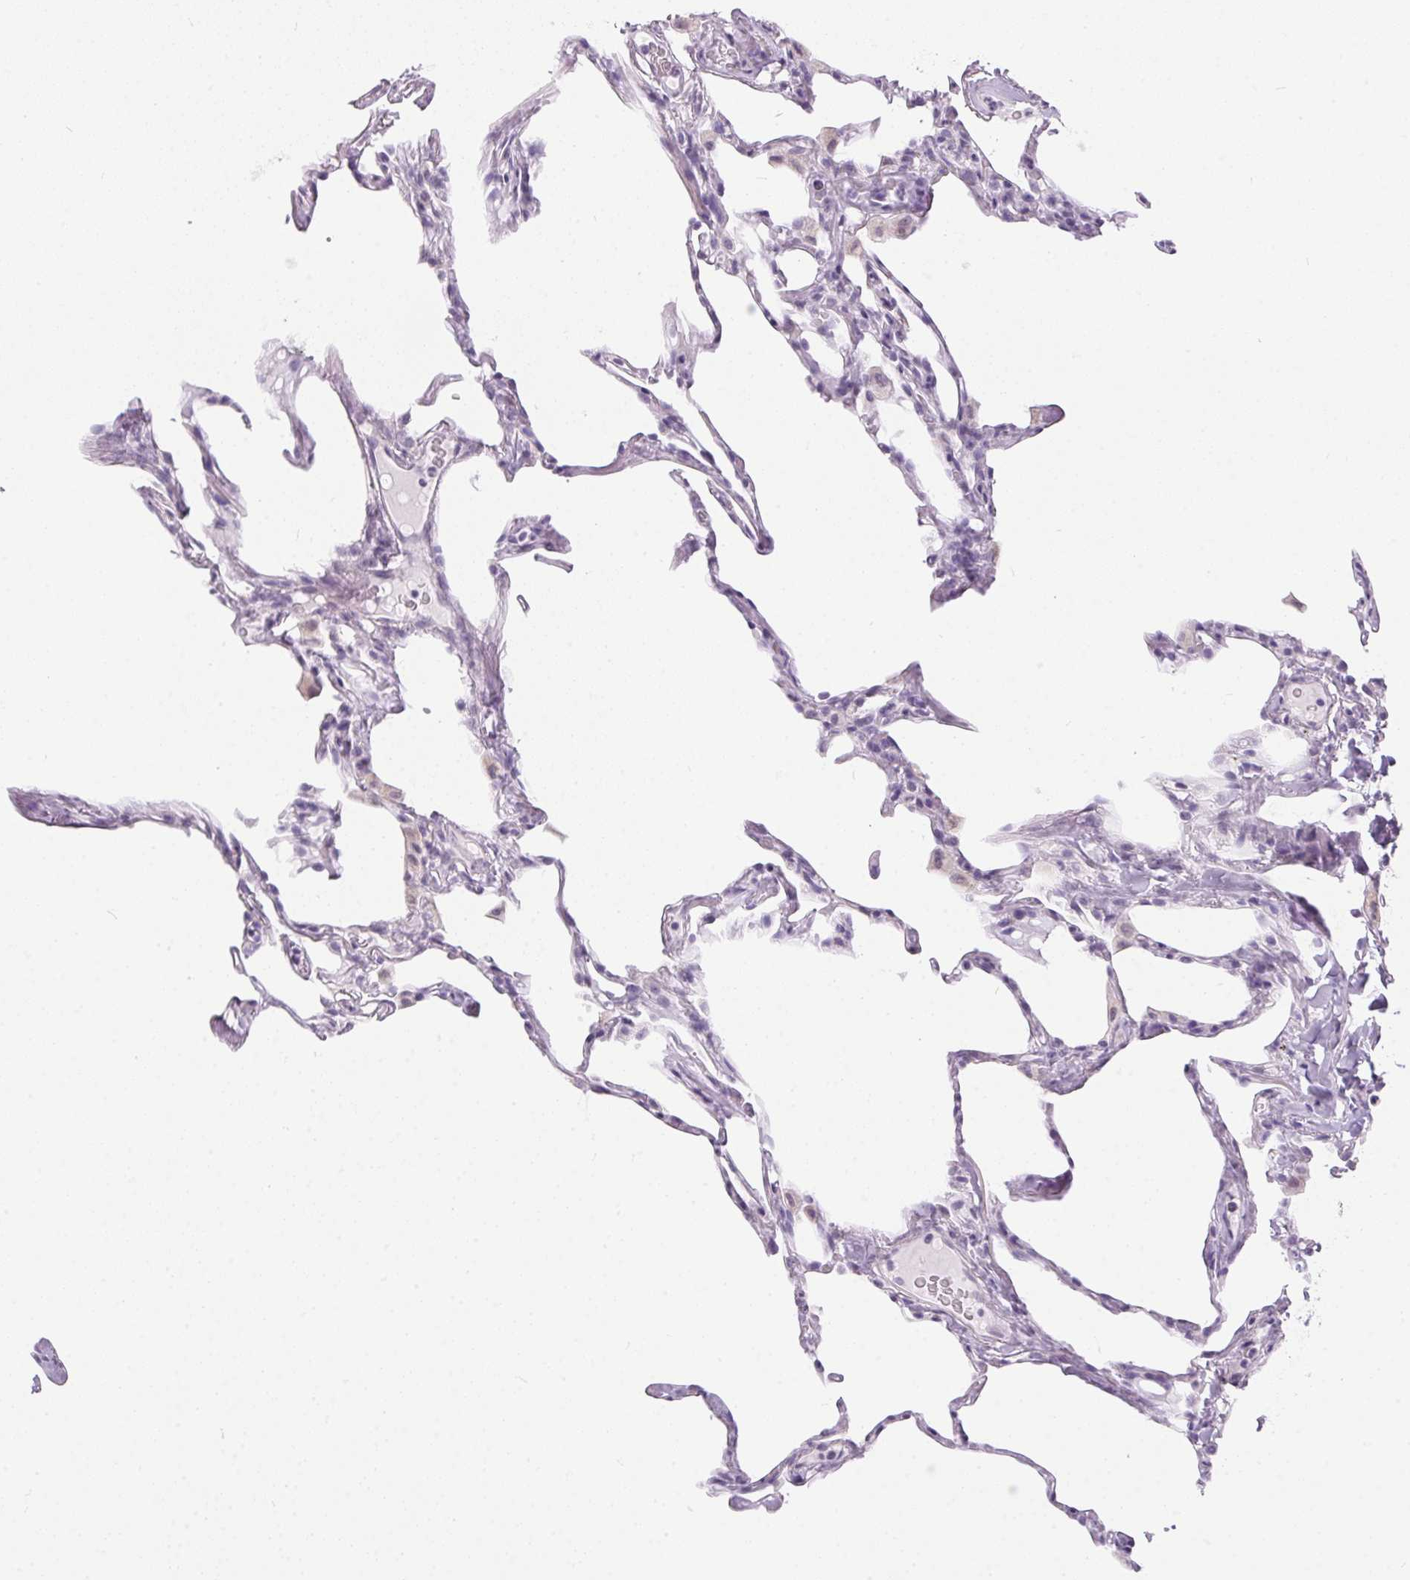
{"staining": {"intensity": "negative", "quantity": "none", "location": "none"}, "tissue": "lung", "cell_type": "Alveolar cells", "image_type": "normal", "snomed": [{"axis": "morphology", "description": "Normal tissue, NOS"}, {"axis": "topography", "description": "Lung"}], "caption": "Immunohistochemical staining of unremarkable lung displays no significant expression in alveolar cells.", "gene": "GBP6", "patient": {"sex": "male", "age": 65}}